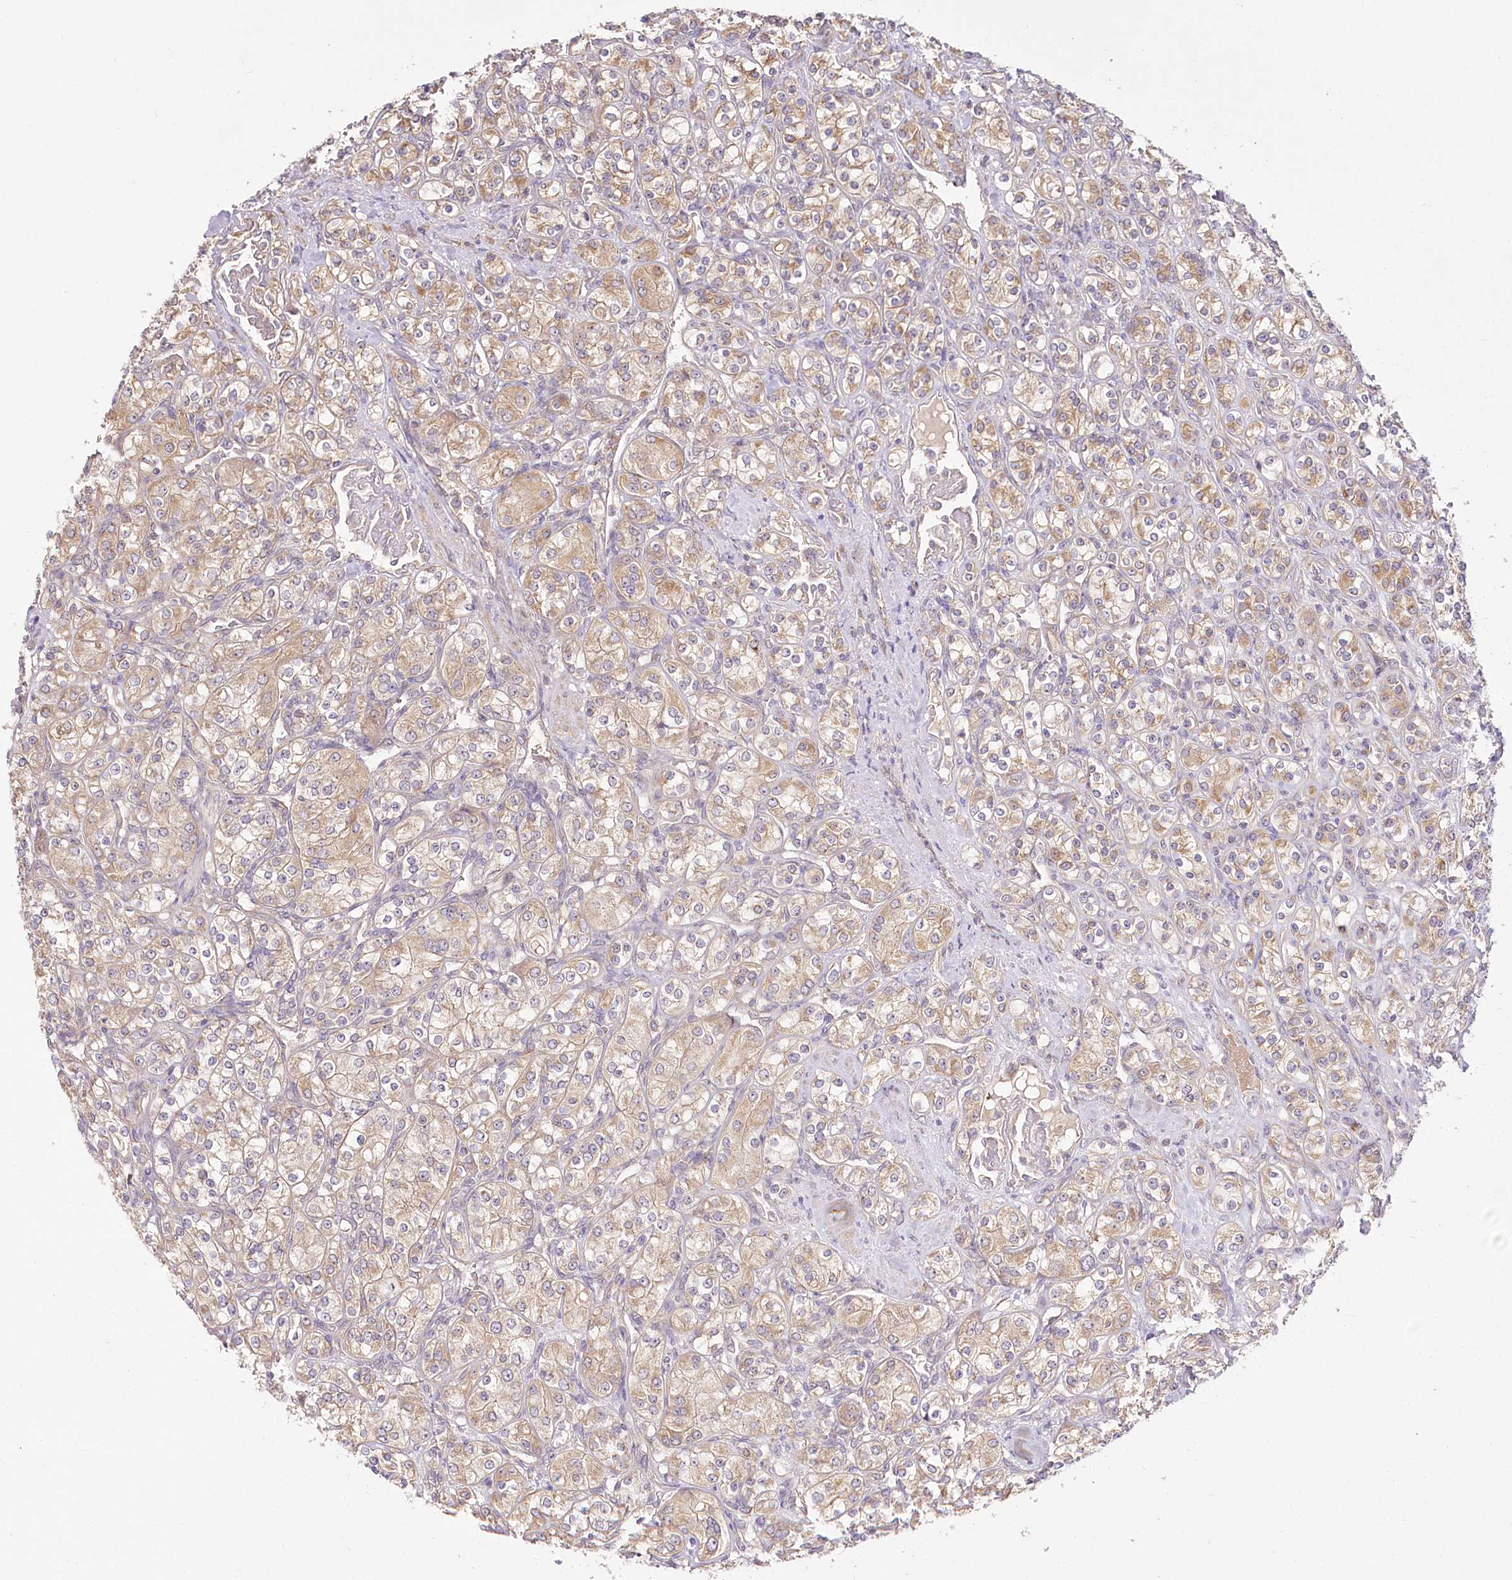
{"staining": {"intensity": "moderate", "quantity": ">75%", "location": "cytoplasmic/membranous"}, "tissue": "renal cancer", "cell_type": "Tumor cells", "image_type": "cancer", "snomed": [{"axis": "morphology", "description": "Adenocarcinoma, NOS"}, {"axis": "topography", "description": "Kidney"}], "caption": "Protein staining shows moderate cytoplasmic/membranous positivity in approximately >75% of tumor cells in renal adenocarcinoma.", "gene": "PYROXD1", "patient": {"sex": "male", "age": 77}}